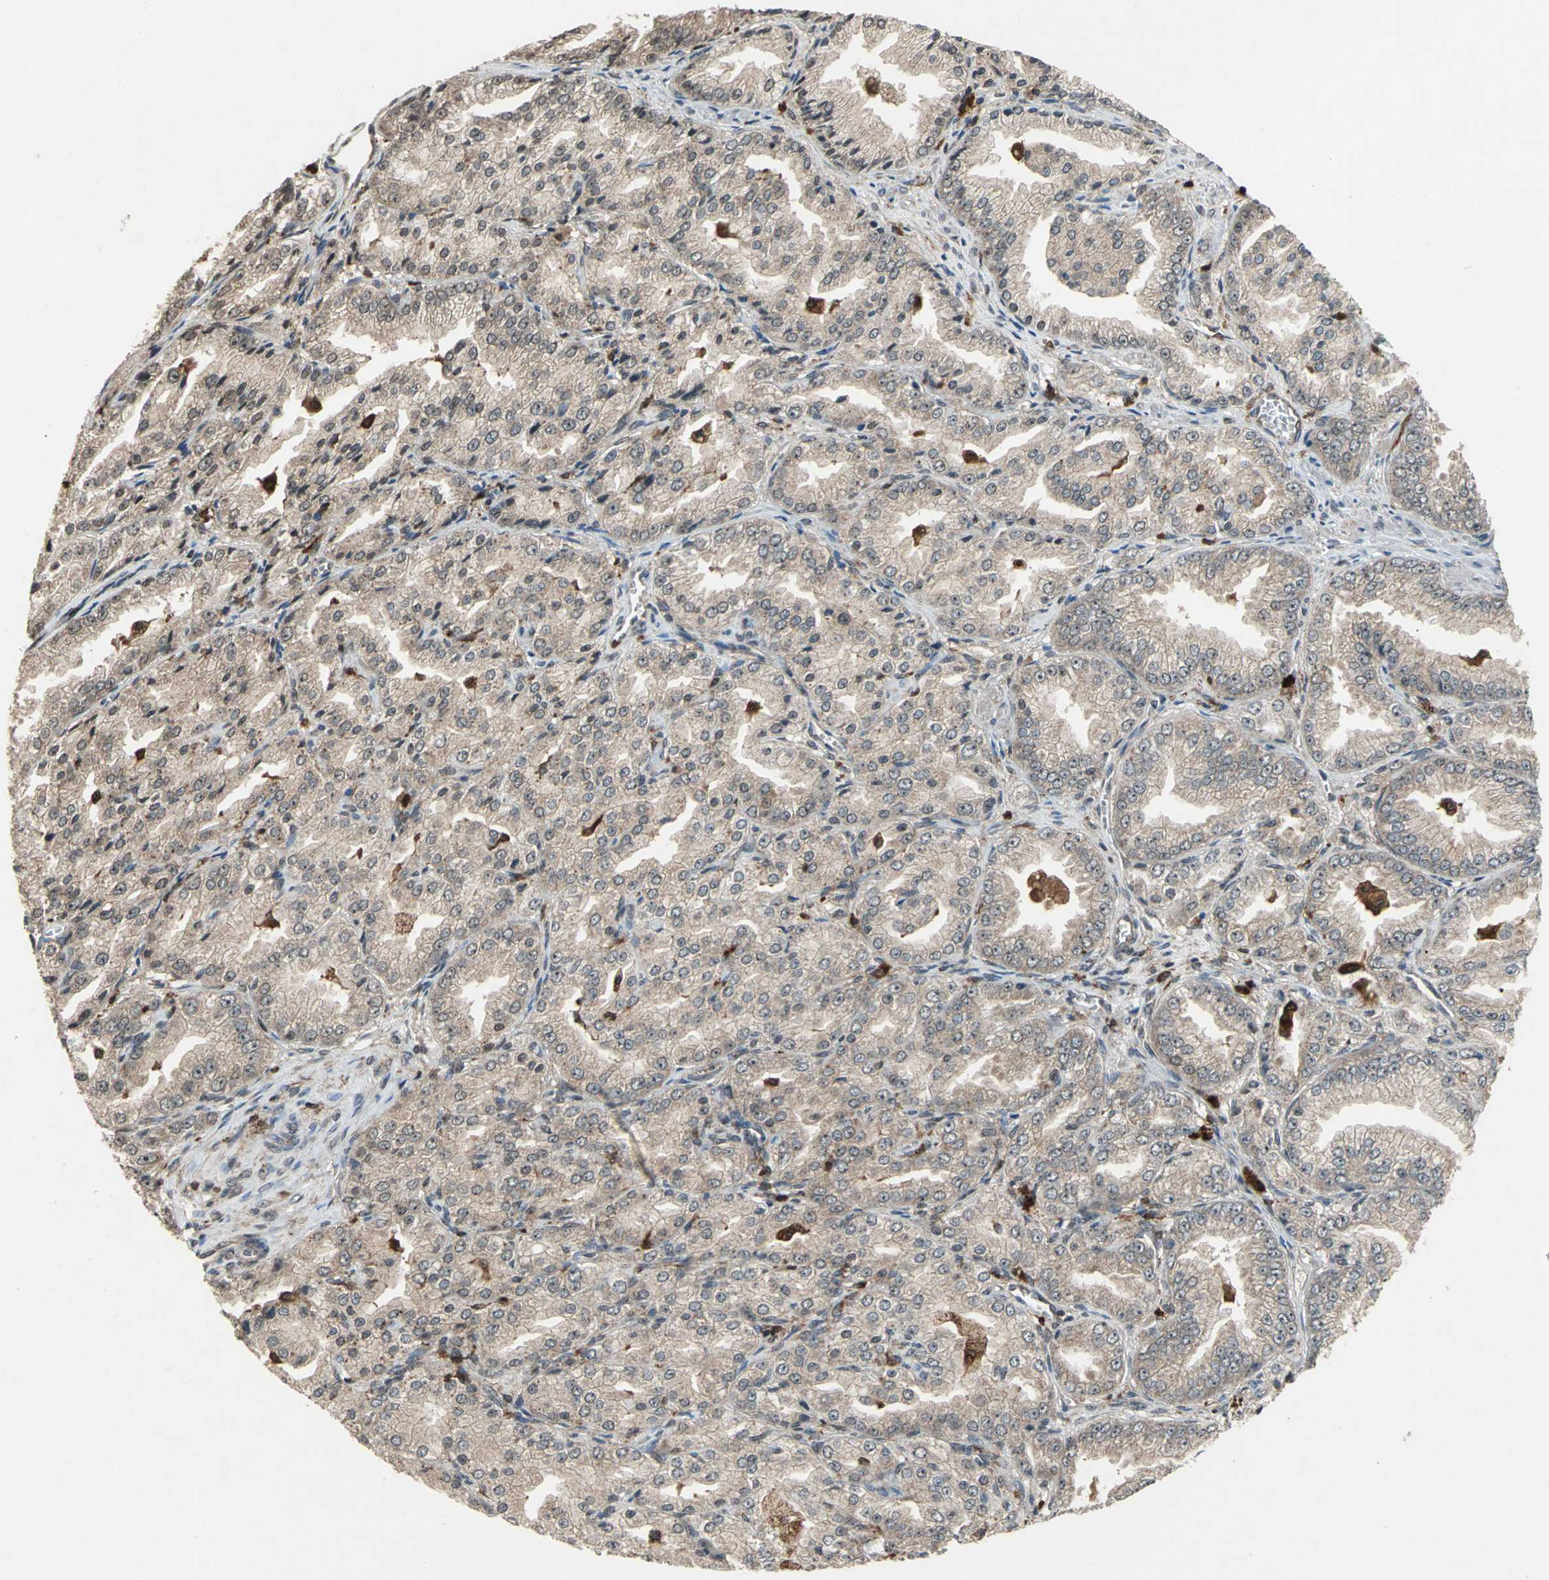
{"staining": {"intensity": "weak", "quantity": "25%-75%", "location": "cytoplasmic/membranous"}, "tissue": "prostate cancer", "cell_type": "Tumor cells", "image_type": "cancer", "snomed": [{"axis": "morphology", "description": "Adenocarcinoma, High grade"}, {"axis": "topography", "description": "Prostate"}], "caption": "A brown stain labels weak cytoplasmic/membranous positivity of a protein in high-grade adenocarcinoma (prostate) tumor cells.", "gene": "PYCARD", "patient": {"sex": "male", "age": 61}}